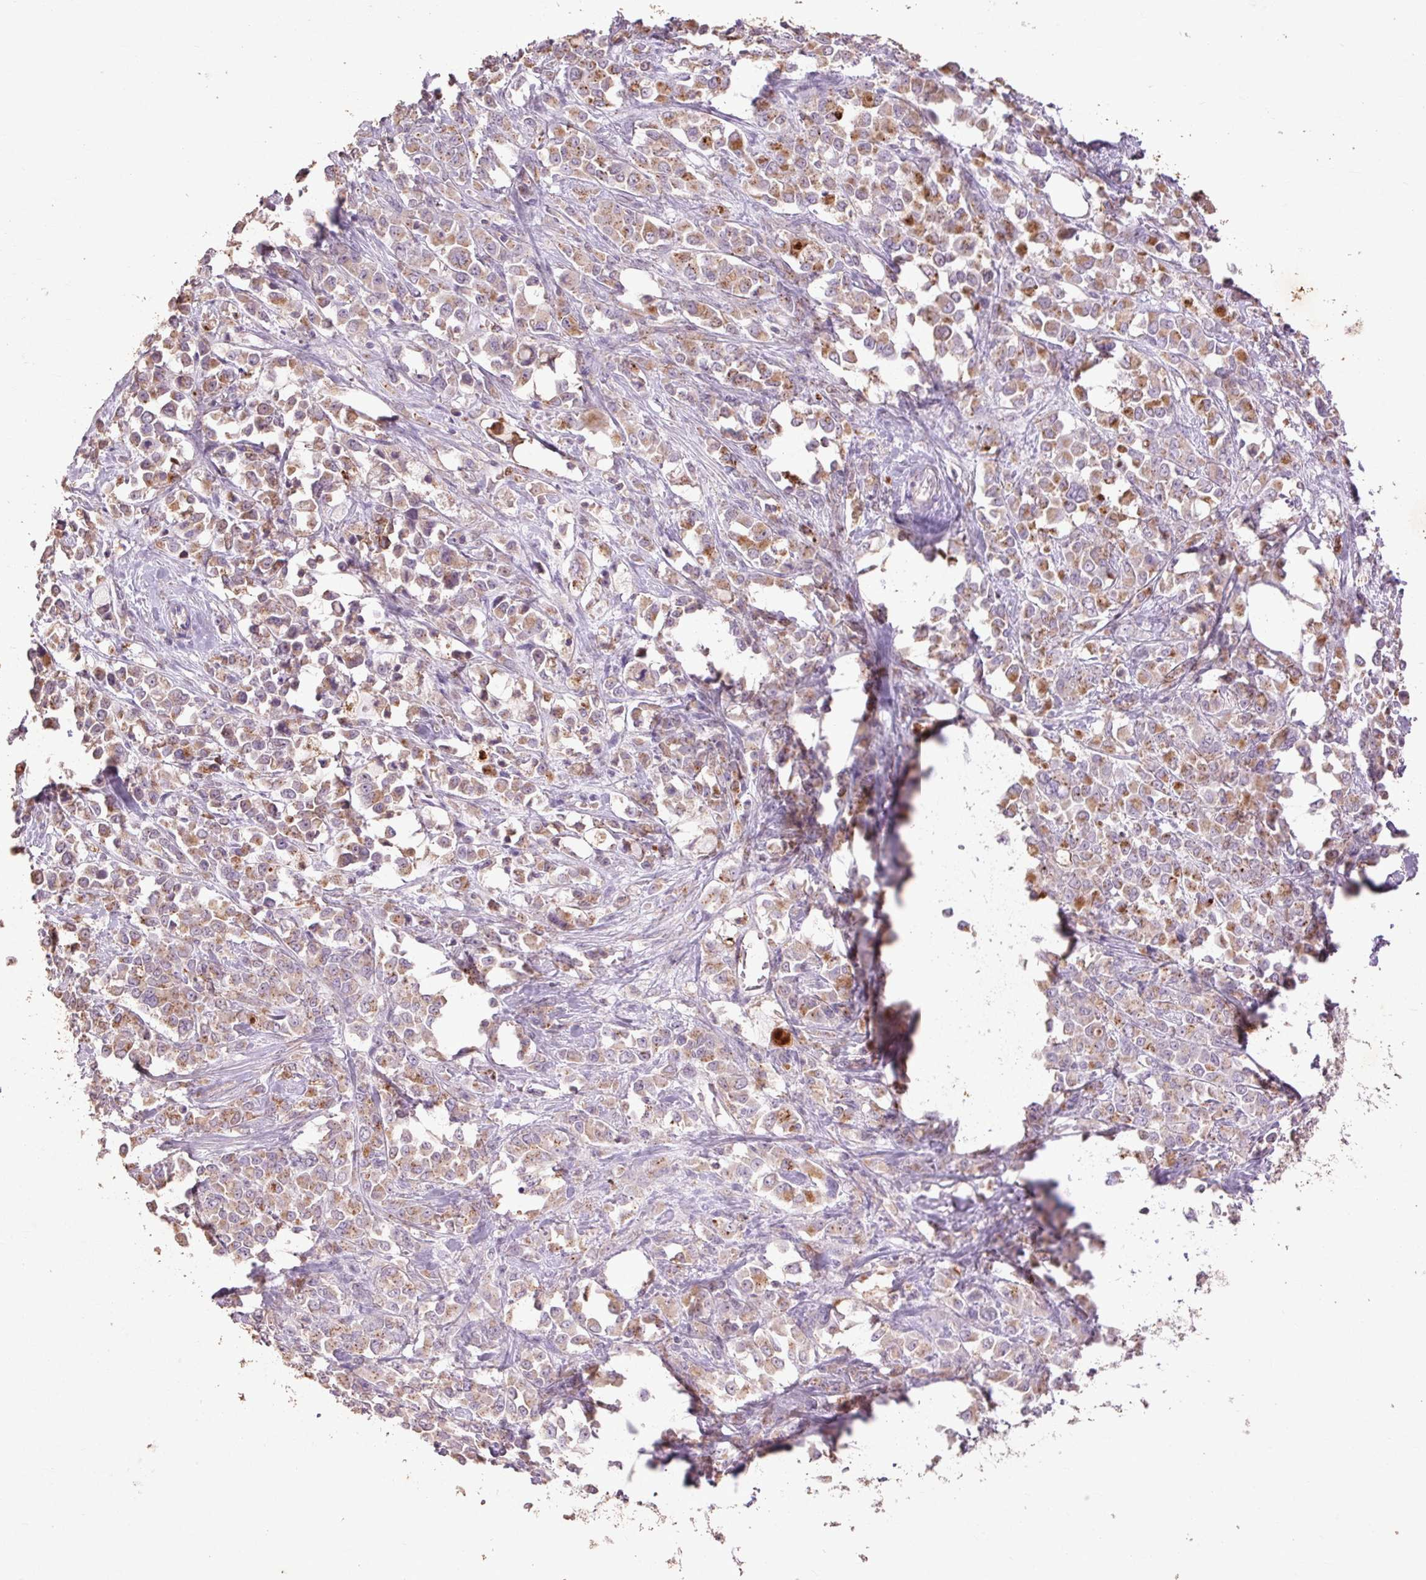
{"staining": {"intensity": "moderate", "quantity": ">75%", "location": "cytoplasmic/membranous"}, "tissue": "stomach cancer", "cell_type": "Tumor cells", "image_type": "cancer", "snomed": [{"axis": "morphology", "description": "Adenocarcinoma, NOS"}, {"axis": "topography", "description": "Stomach"}], "caption": "Immunohistochemistry (IHC) staining of adenocarcinoma (stomach), which exhibits medium levels of moderate cytoplasmic/membranous staining in about >75% of tumor cells indicating moderate cytoplasmic/membranous protein staining. The staining was performed using DAB (3,3'-diaminobenzidine) (brown) for protein detection and nuclei were counterstained in hematoxylin (blue).", "gene": "FNDC7", "patient": {"sex": "female", "age": 76}}